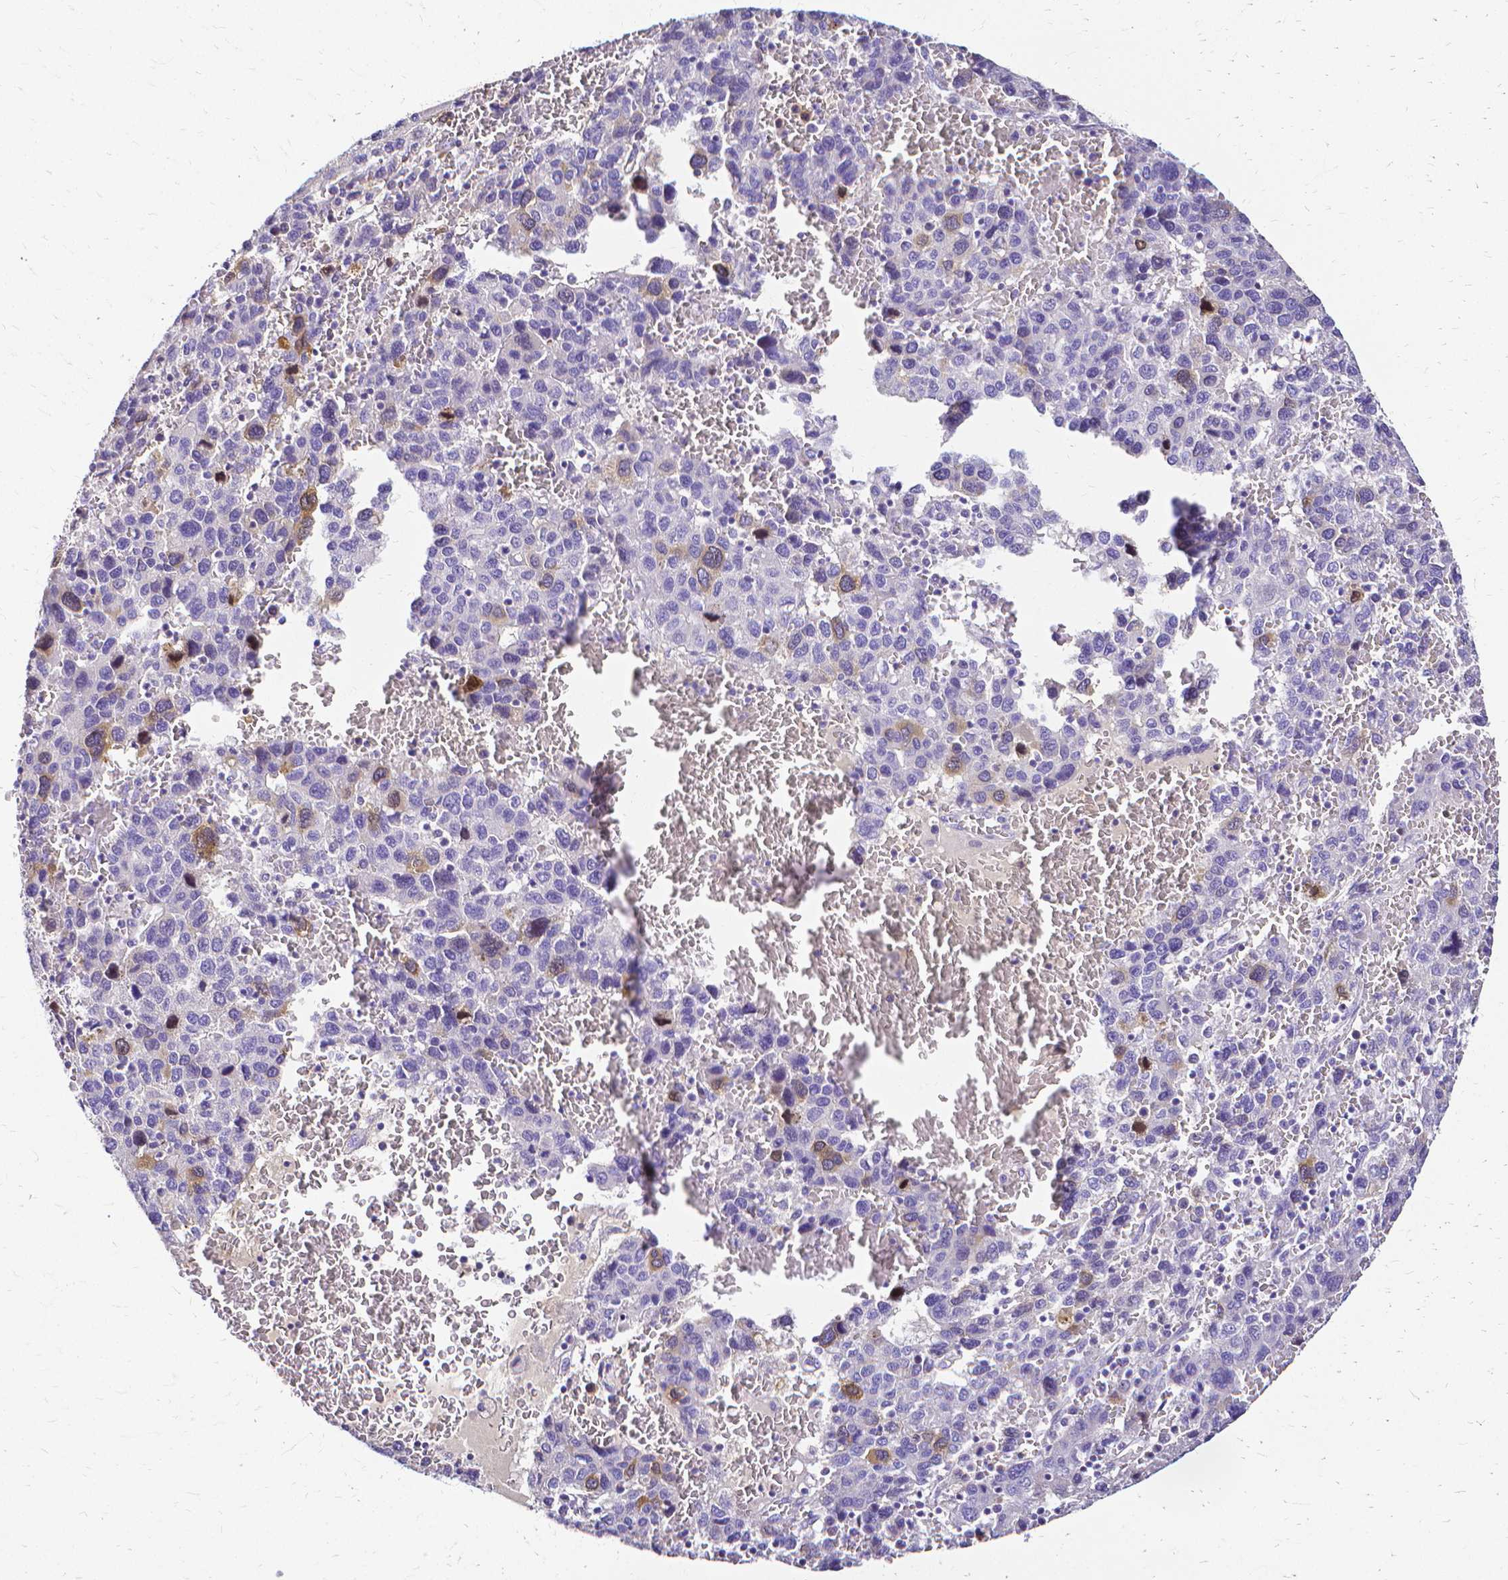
{"staining": {"intensity": "weak", "quantity": "<25%", "location": "cytoplasmic/membranous"}, "tissue": "liver cancer", "cell_type": "Tumor cells", "image_type": "cancer", "snomed": [{"axis": "morphology", "description": "Carcinoma, Hepatocellular, NOS"}, {"axis": "topography", "description": "Liver"}], "caption": "High power microscopy histopathology image of an immunohistochemistry photomicrograph of liver cancer (hepatocellular carcinoma), revealing no significant expression in tumor cells.", "gene": "CCNB1", "patient": {"sex": "male", "age": 69}}